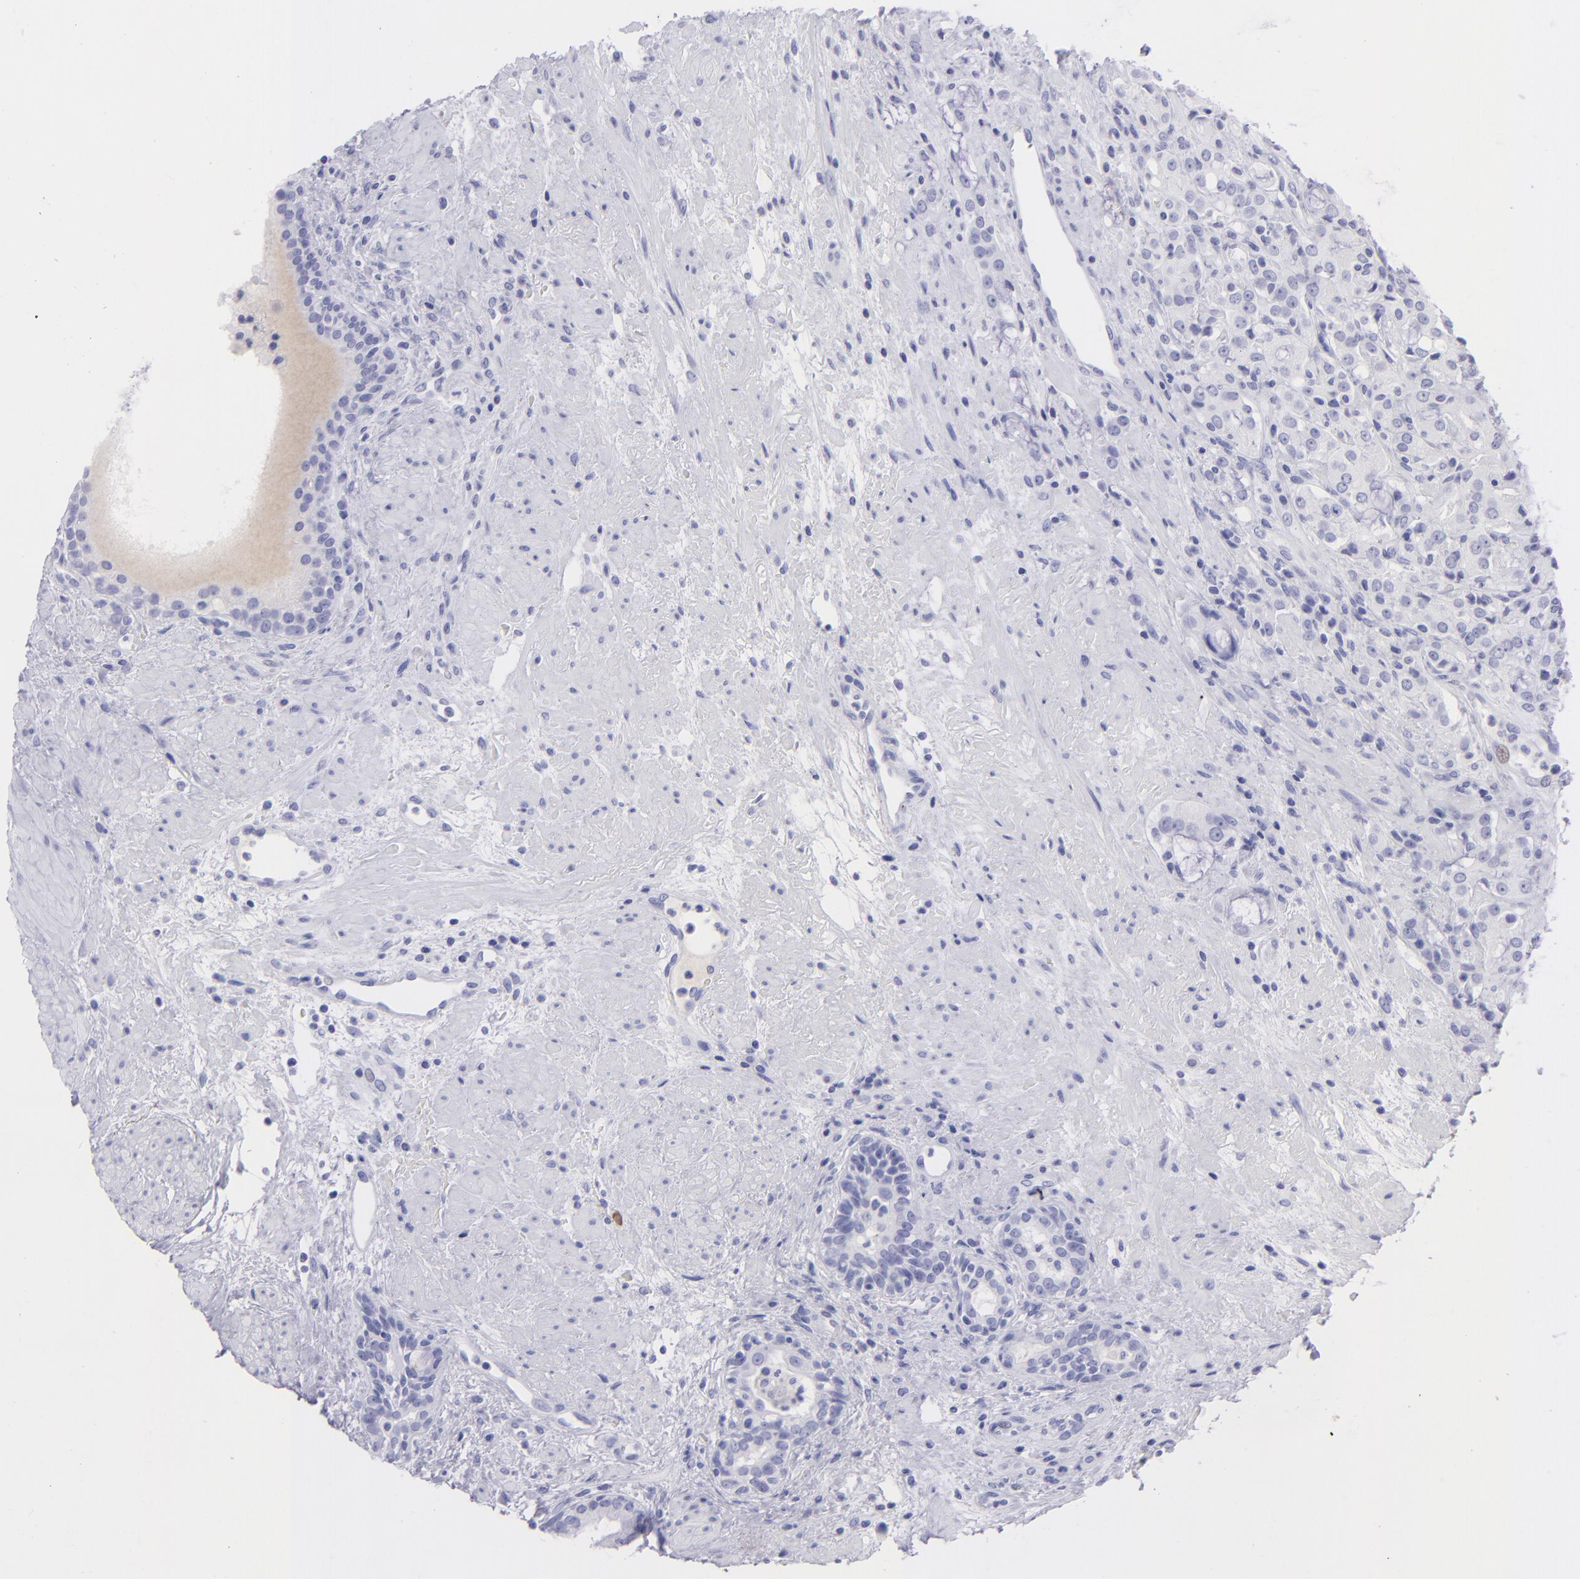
{"staining": {"intensity": "negative", "quantity": "none", "location": "none"}, "tissue": "prostate cancer", "cell_type": "Tumor cells", "image_type": "cancer", "snomed": [{"axis": "morphology", "description": "Adenocarcinoma, High grade"}, {"axis": "topography", "description": "Prostate"}], "caption": "An IHC image of prostate adenocarcinoma (high-grade) is shown. There is no staining in tumor cells of prostate adenocarcinoma (high-grade).", "gene": "SLC1A2", "patient": {"sex": "male", "age": 72}}